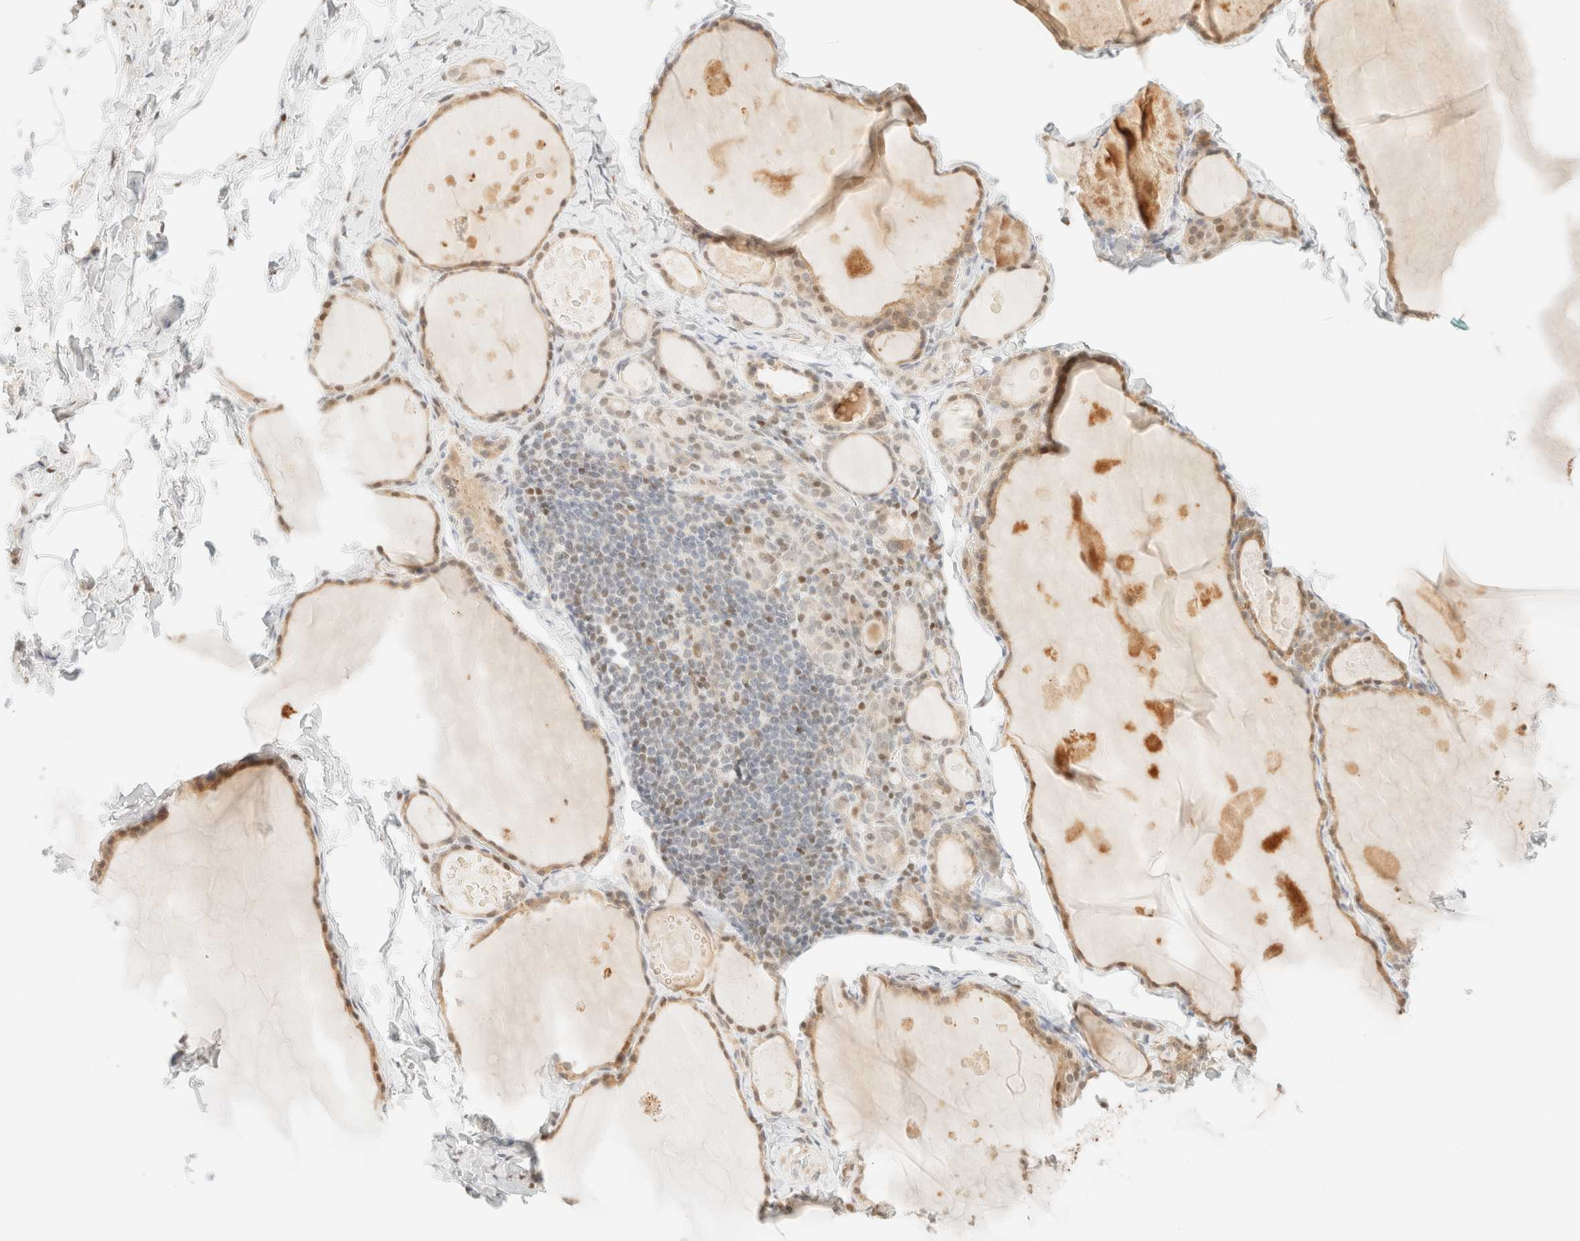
{"staining": {"intensity": "weak", "quantity": ">75%", "location": "cytoplasmic/membranous,nuclear"}, "tissue": "thyroid gland", "cell_type": "Glandular cells", "image_type": "normal", "snomed": [{"axis": "morphology", "description": "Normal tissue, NOS"}, {"axis": "topography", "description": "Thyroid gland"}], "caption": "High-magnification brightfield microscopy of benign thyroid gland stained with DAB (brown) and counterstained with hematoxylin (blue). glandular cells exhibit weak cytoplasmic/membranous,nuclear expression is appreciated in approximately>75% of cells. The staining is performed using DAB brown chromogen to label protein expression. The nuclei are counter-stained blue using hematoxylin.", "gene": "TSR1", "patient": {"sex": "male", "age": 56}}